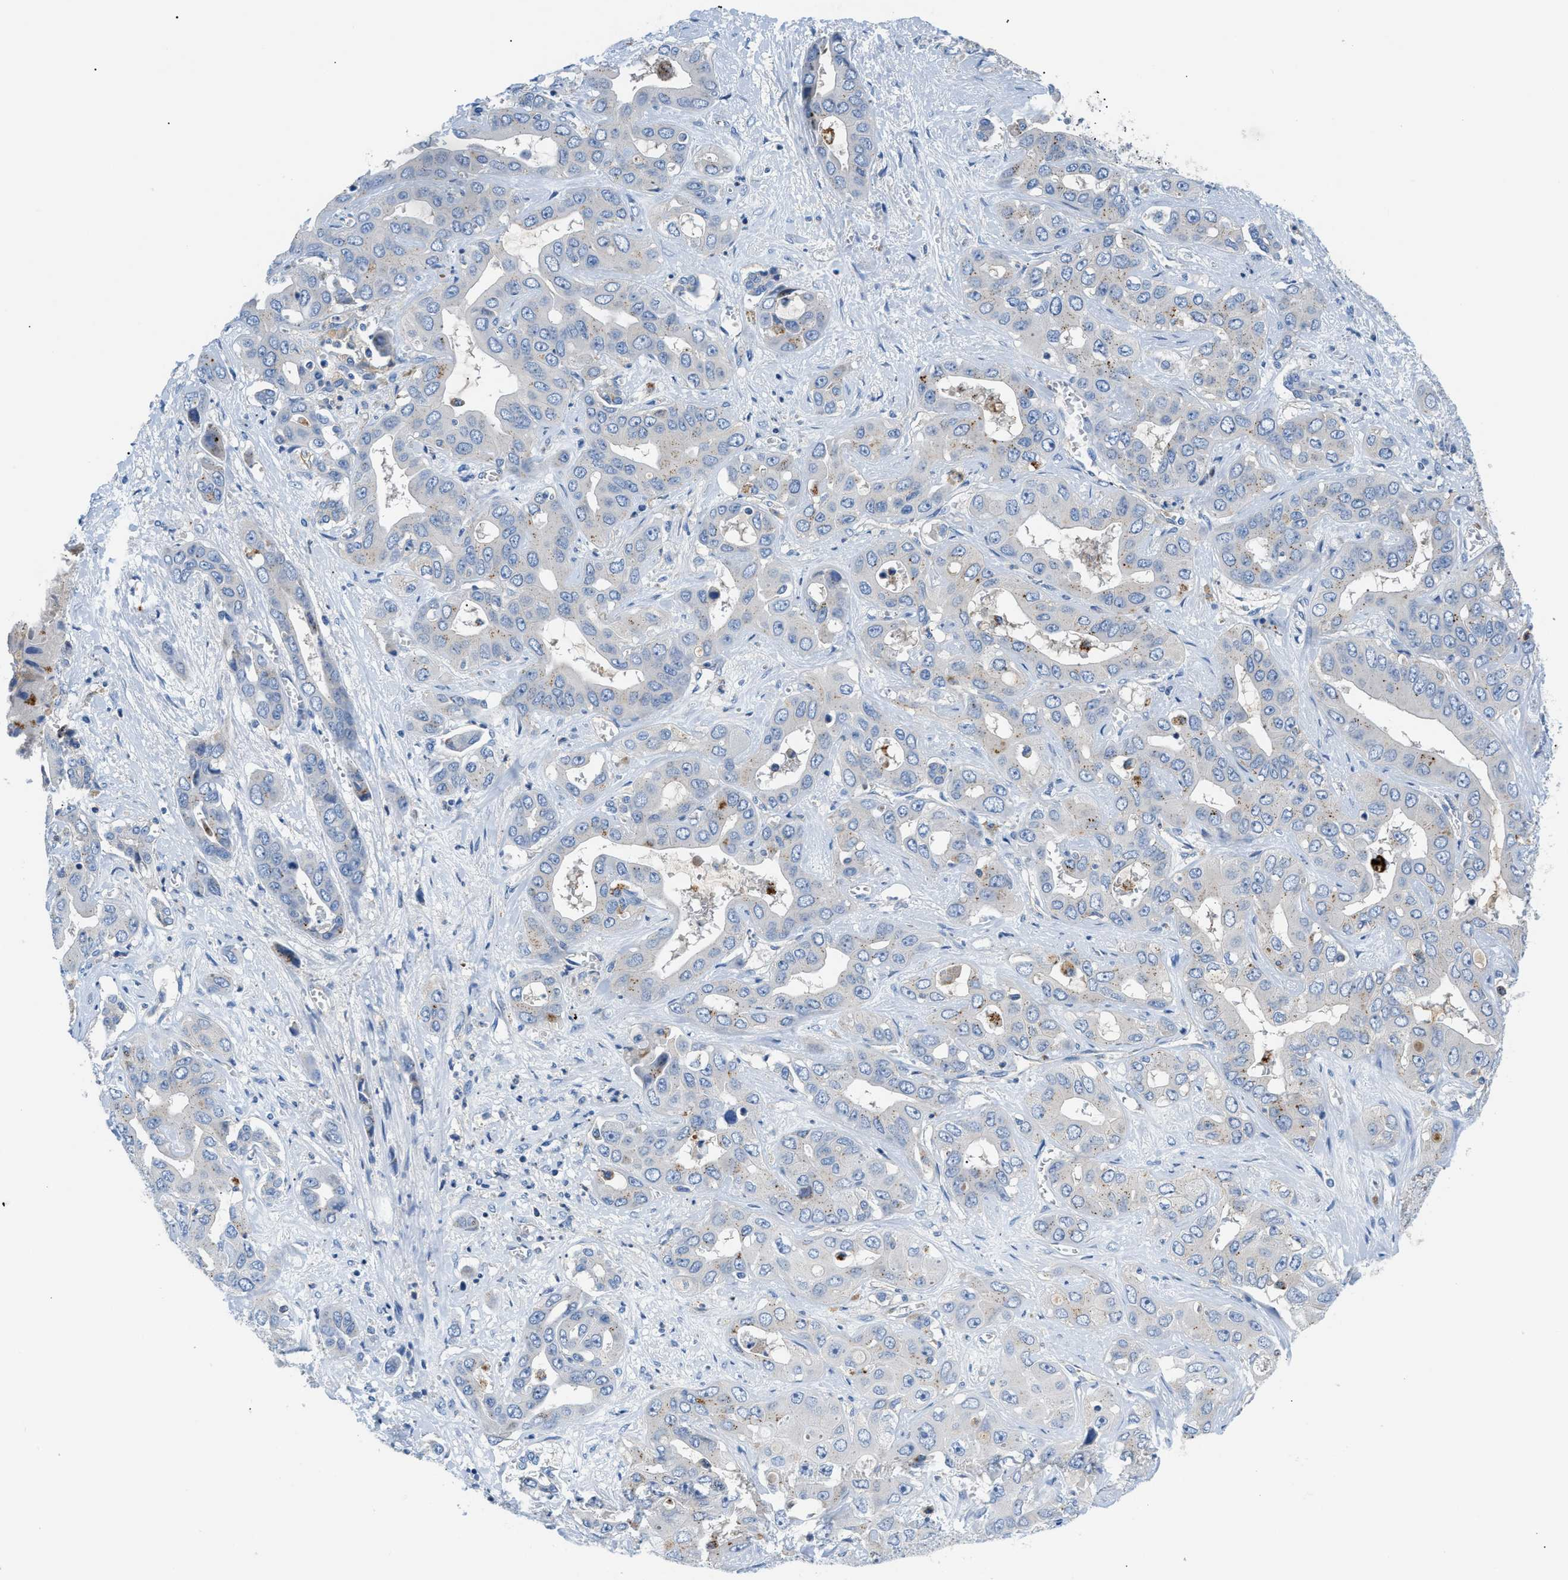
{"staining": {"intensity": "negative", "quantity": "none", "location": "none"}, "tissue": "liver cancer", "cell_type": "Tumor cells", "image_type": "cancer", "snomed": [{"axis": "morphology", "description": "Cholangiocarcinoma"}, {"axis": "topography", "description": "Liver"}], "caption": "DAB immunohistochemical staining of cholangiocarcinoma (liver) reveals no significant expression in tumor cells.", "gene": "ORAI1", "patient": {"sex": "female", "age": 52}}